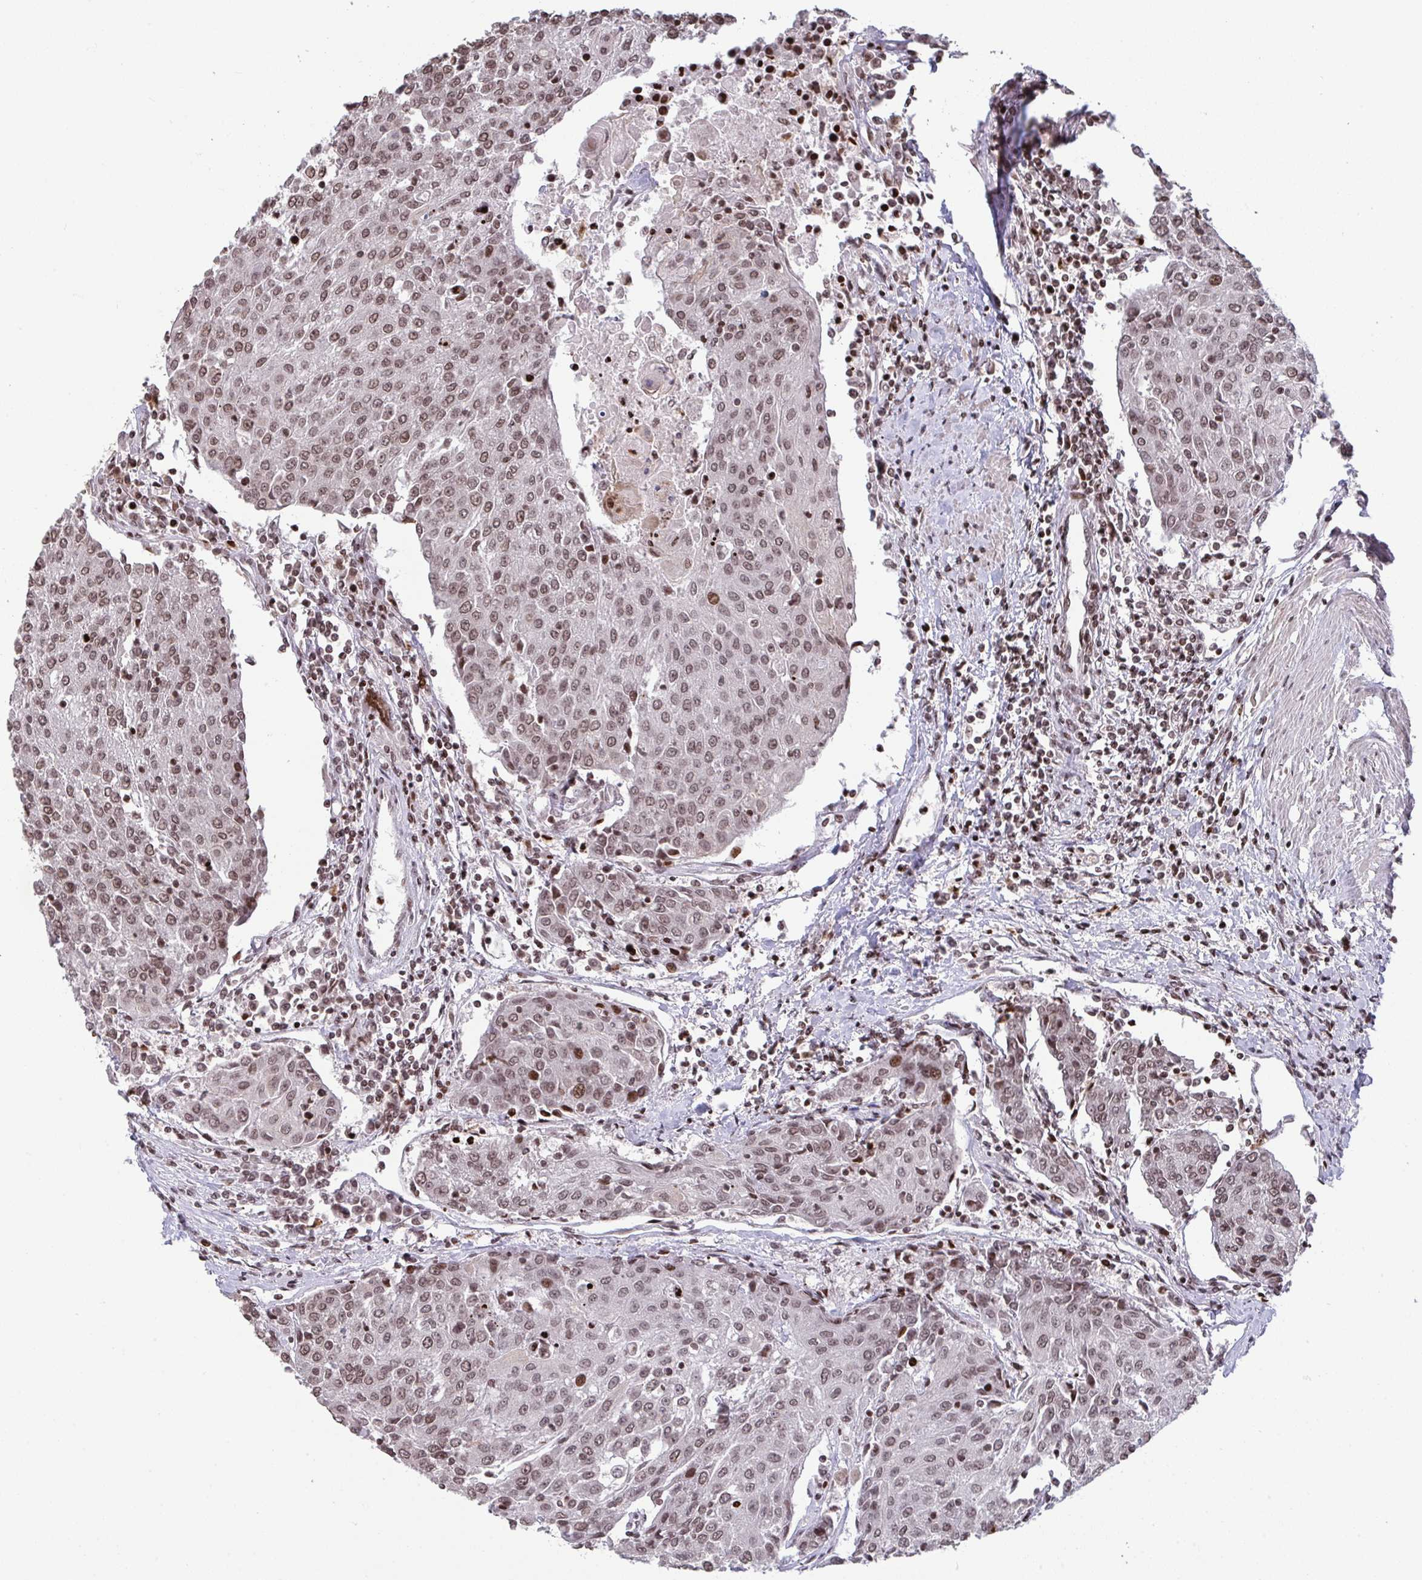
{"staining": {"intensity": "moderate", "quantity": ">75%", "location": "nuclear"}, "tissue": "urothelial cancer", "cell_type": "Tumor cells", "image_type": "cancer", "snomed": [{"axis": "morphology", "description": "Urothelial carcinoma, High grade"}, {"axis": "topography", "description": "Urinary bladder"}], "caption": "The micrograph exhibits immunohistochemical staining of high-grade urothelial carcinoma. There is moderate nuclear positivity is appreciated in approximately >75% of tumor cells. (DAB IHC with brightfield microscopy, high magnification).", "gene": "NIP7", "patient": {"sex": "female", "age": 85}}